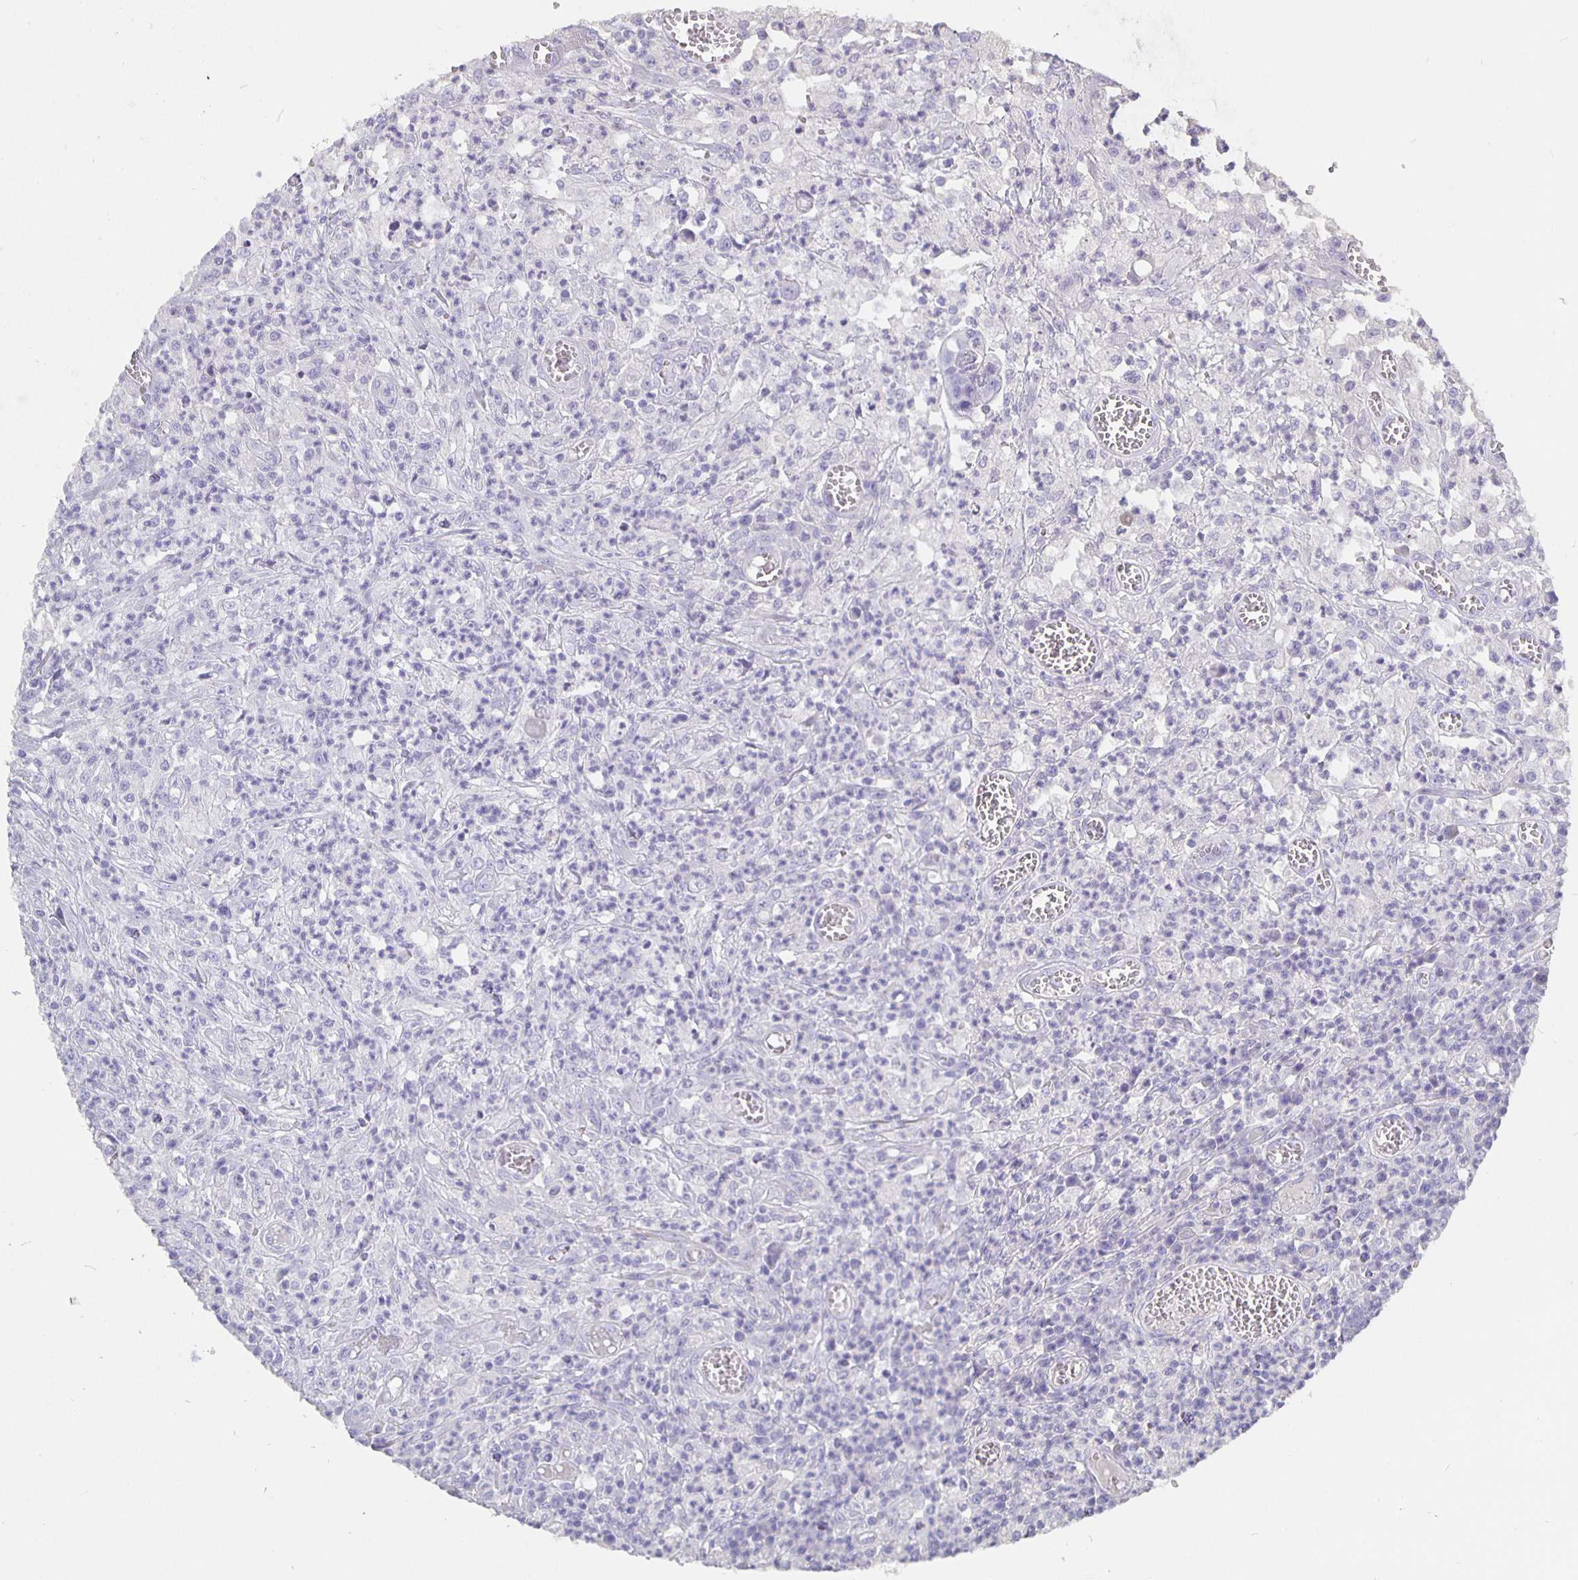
{"staining": {"intensity": "negative", "quantity": "none", "location": "none"}, "tissue": "colorectal cancer", "cell_type": "Tumor cells", "image_type": "cancer", "snomed": [{"axis": "morphology", "description": "Normal tissue, NOS"}, {"axis": "morphology", "description": "Adenocarcinoma, NOS"}, {"axis": "topography", "description": "Colon"}], "caption": "Micrograph shows no significant protein staining in tumor cells of colorectal adenocarcinoma.", "gene": "CFAP74", "patient": {"sex": "male", "age": 65}}